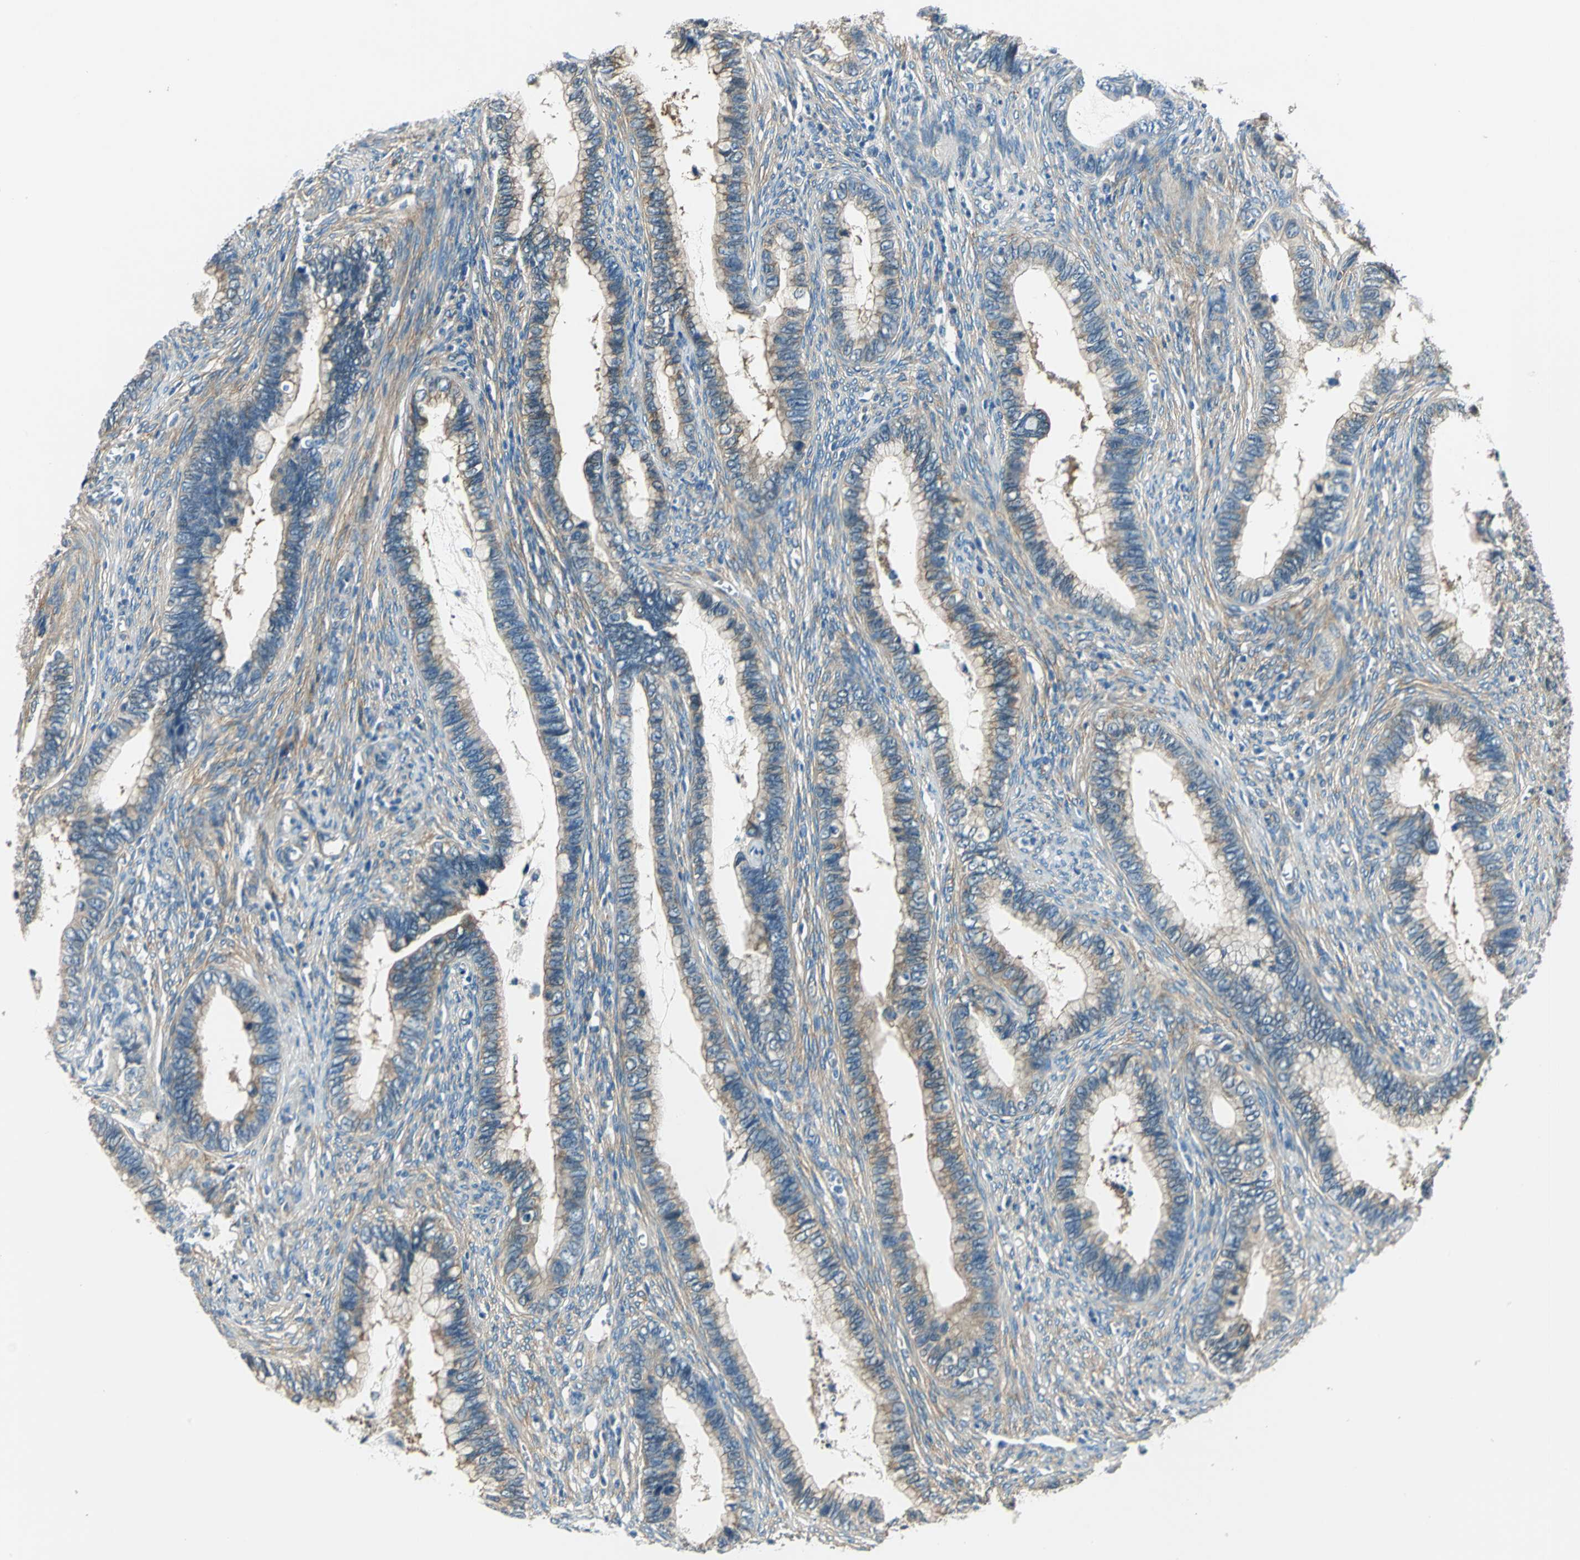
{"staining": {"intensity": "weak", "quantity": "25%-75%", "location": "cytoplasmic/membranous"}, "tissue": "cervical cancer", "cell_type": "Tumor cells", "image_type": "cancer", "snomed": [{"axis": "morphology", "description": "Adenocarcinoma, NOS"}, {"axis": "topography", "description": "Cervix"}], "caption": "Immunohistochemistry (IHC) of adenocarcinoma (cervical) reveals low levels of weak cytoplasmic/membranous staining in about 25%-75% of tumor cells. (IHC, brightfield microscopy, high magnification).", "gene": "CDC42EP1", "patient": {"sex": "female", "age": 44}}